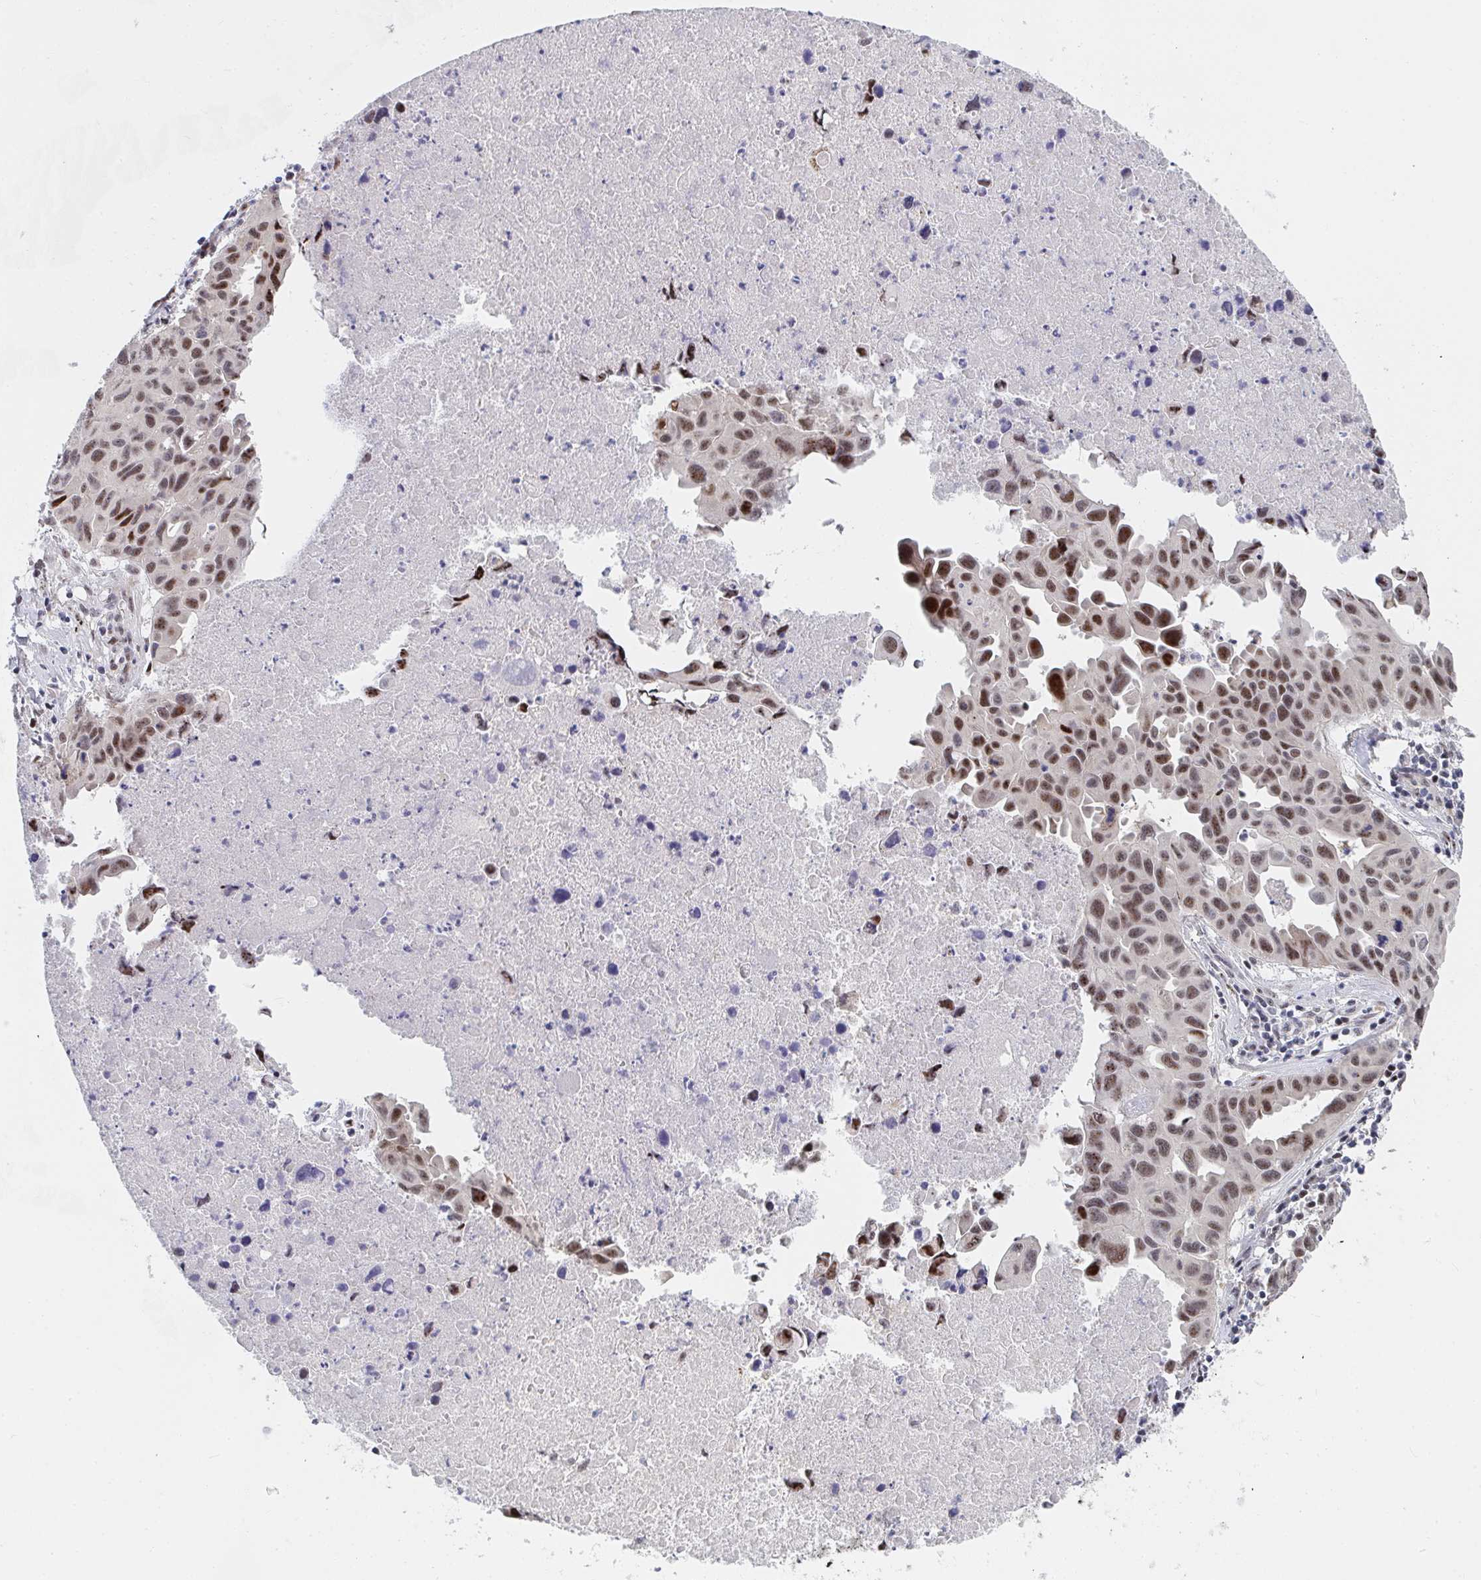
{"staining": {"intensity": "moderate", "quantity": ">75%", "location": "nuclear"}, "tissue": "lung cancer", "cell_type": "Tumor cells", "image_type": "cancer", "snomed": [{"axis": "morphology", "description": "Adenocarcinoma, NOS"}, {"axis": "topography", "description": "Lymph node"}, {"axis": "topography", "description": "Lung"}], "caption": "Lung cancer stained with DAB IHC reveals medium levels of moderate nuclear expression in approximately >75% of tumor cells. (IHC, brightfield microscopy, high magnification).", "gene": "ZIC3", "patient": {"sex": "male", "age": 64}}